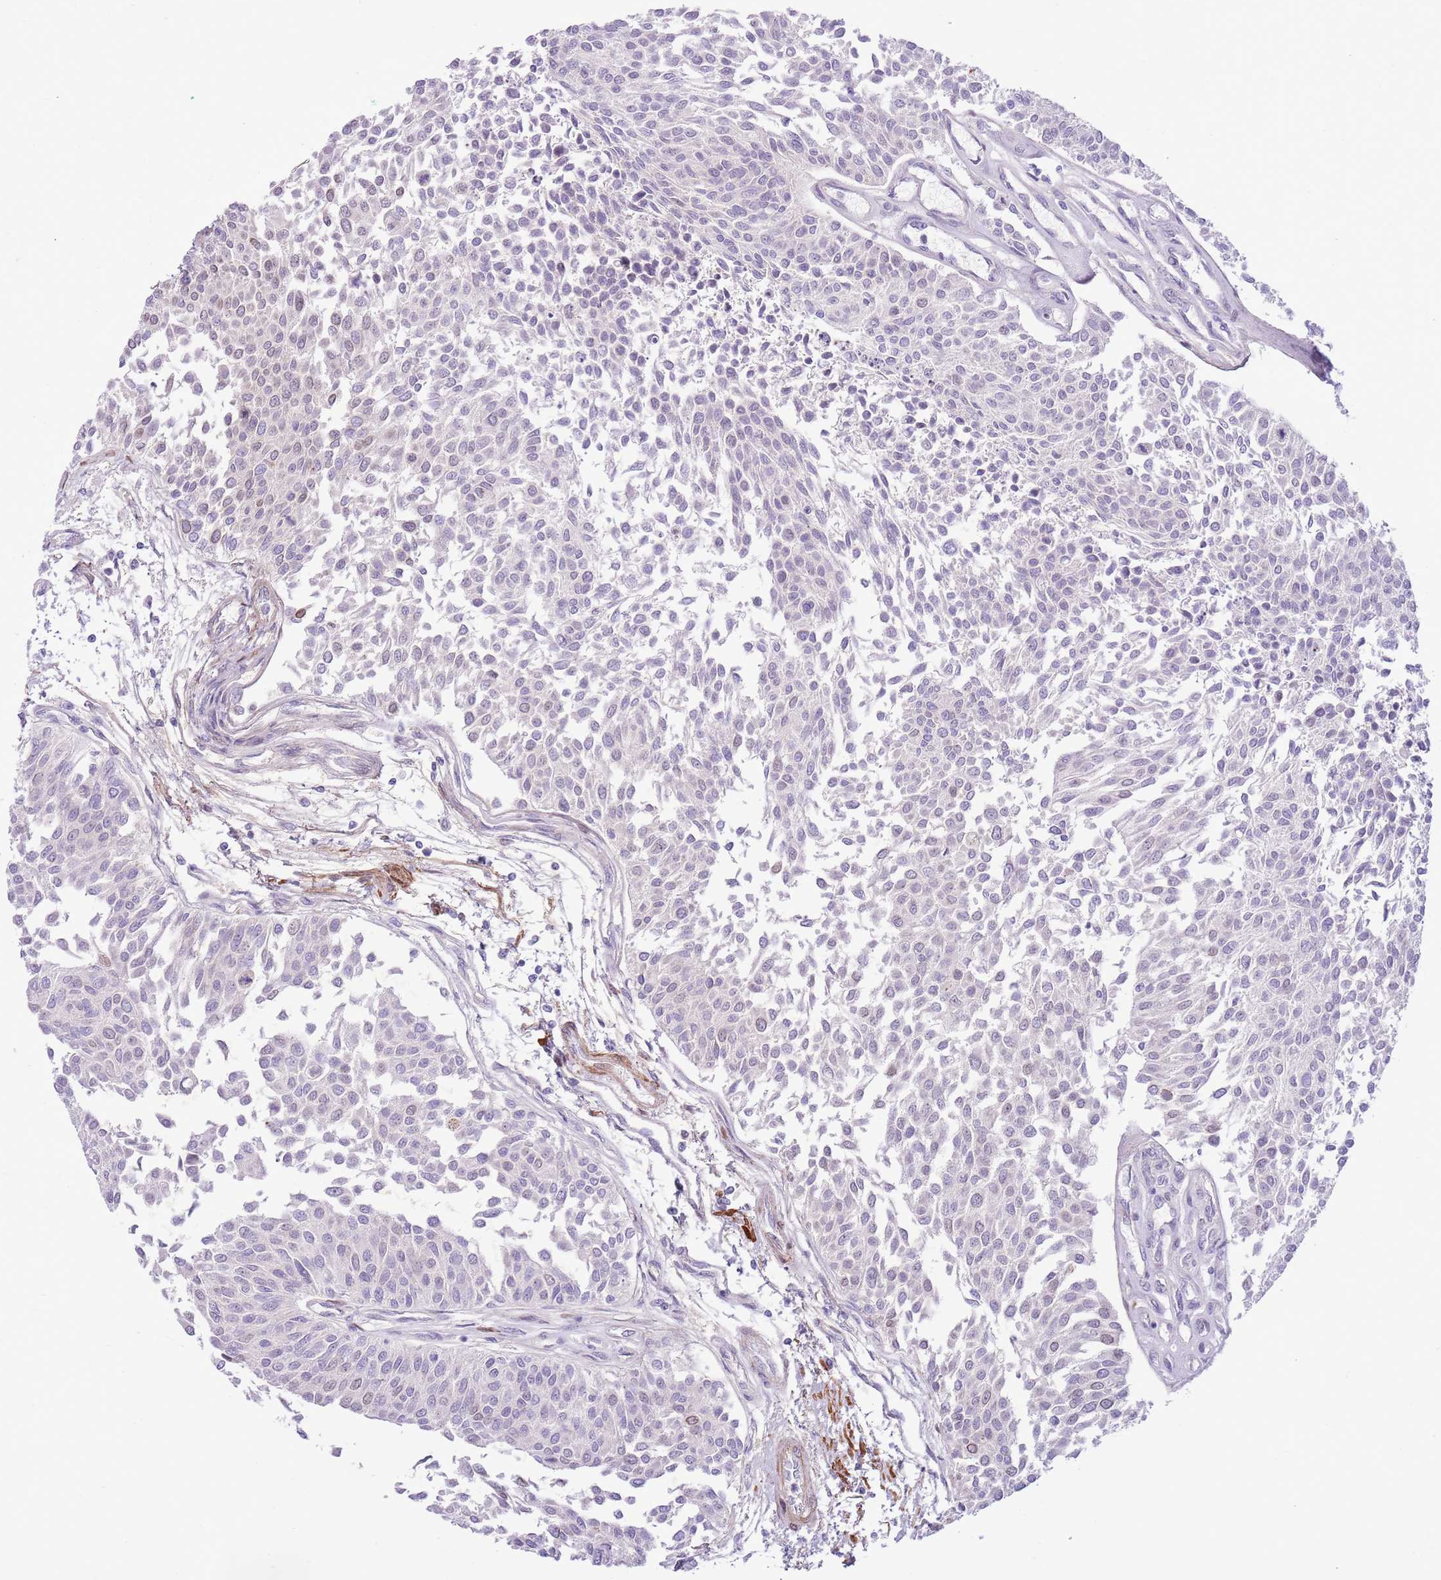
{"staining": {"intensity": "negative", "quantity": "none", "location": "none"}, "tissue": "urothelial cancer", "cell_type": "Tumor cells", "image_type": "cancer", "snomed": [{"axis": "morphology", "description": "Urothelial carcinoma, NOS"}, {"axis": "topography", "description": "Urinary bladder"}], "caption": "This image is of urothelial cancer stained with immunohistochemistry to label a protein in brown with the nuclei are counter-stained blue. There is no staining in tumor cells.", "gene": "ZC4H2", "patient": {"sex": "male", "age": 55}}